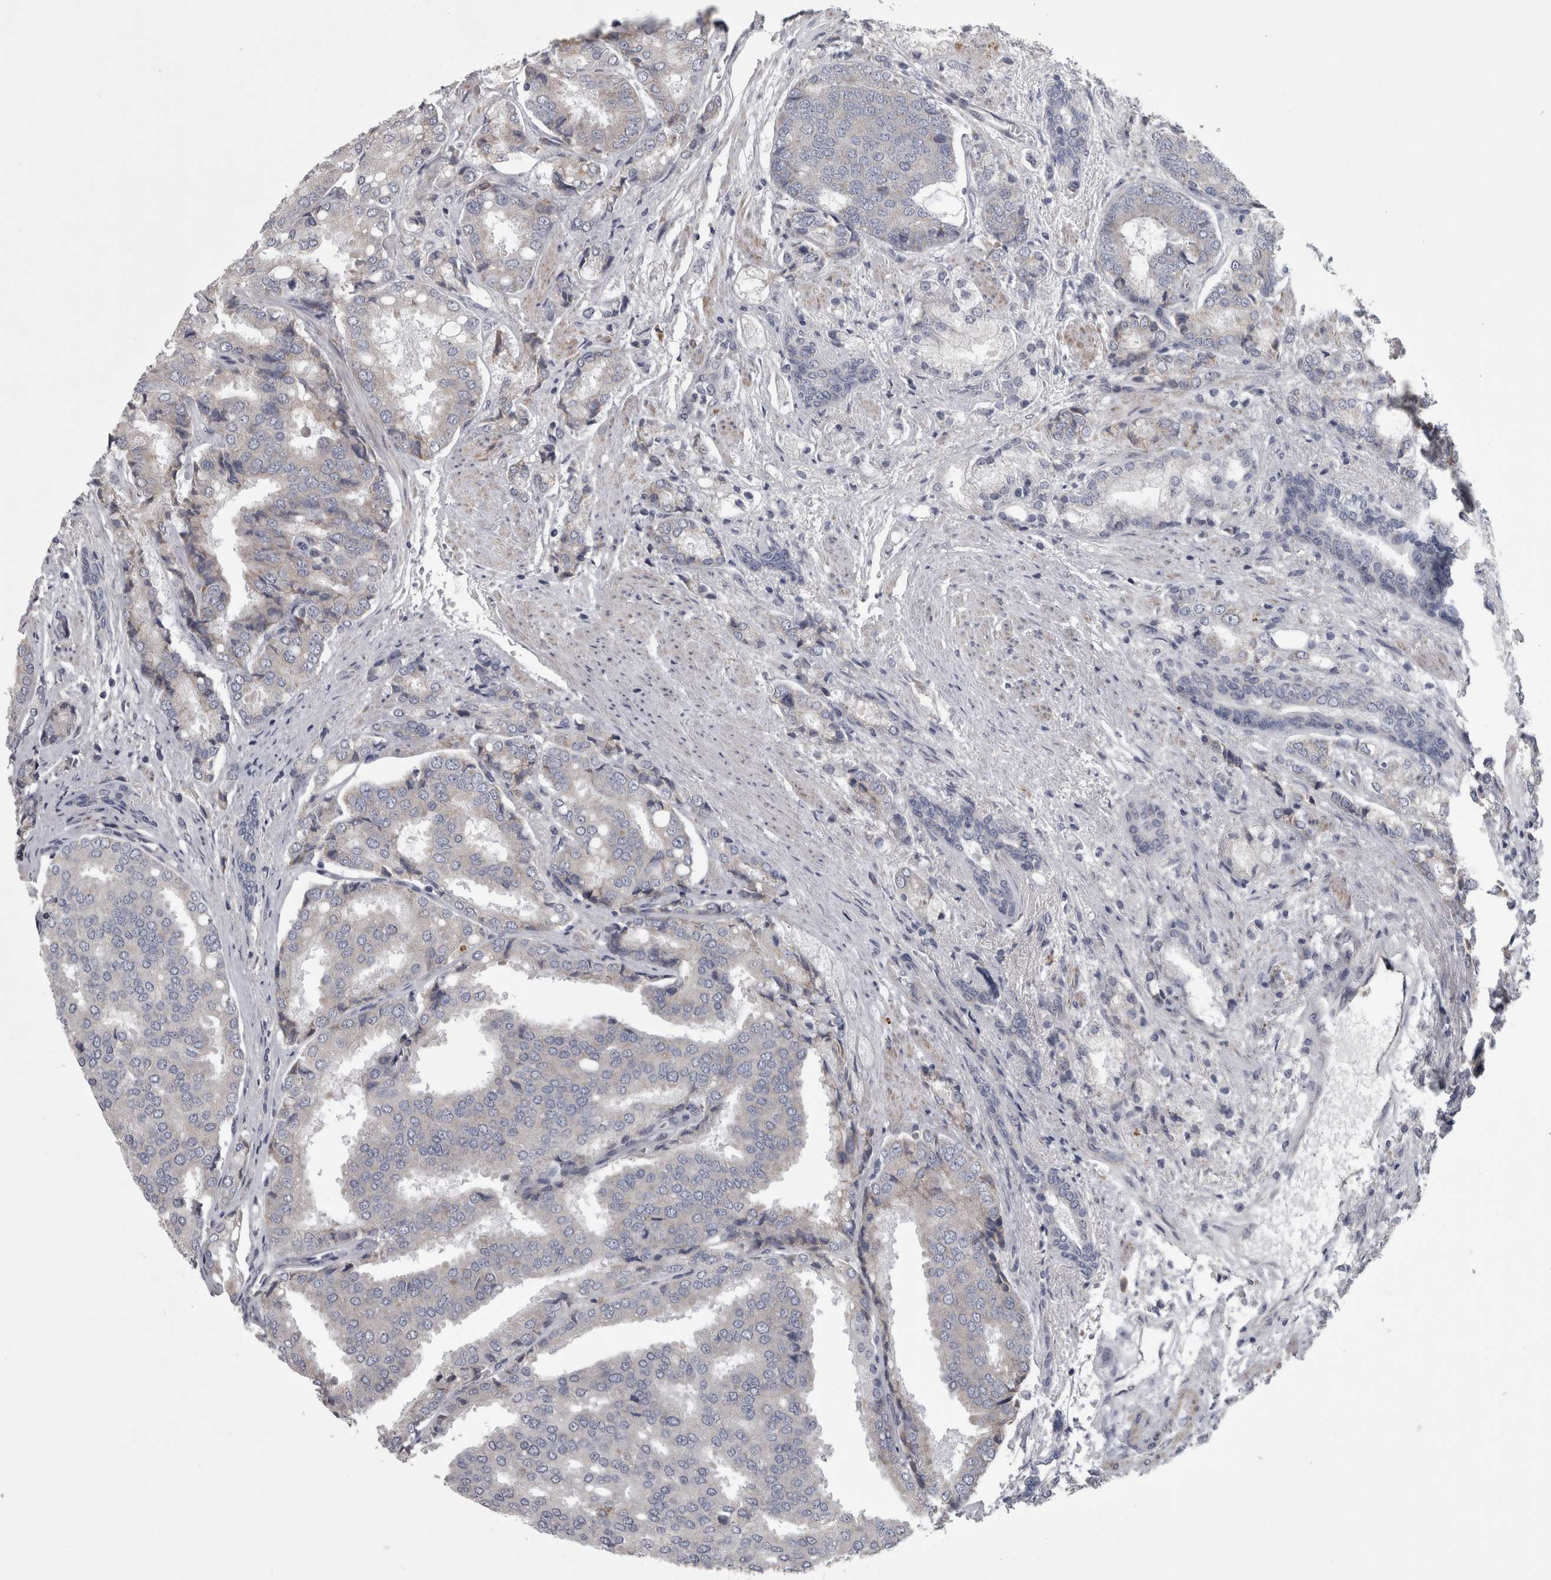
{"staining": {"intensity": "negative", "quantity": "none", "location": "none"}, "tissue": "prostate cancer", "cell_type": "Tumor cells", "image_type": "cancer", "snomed": [{"axis": "morphology", "description": "Adenocarcinoma, High grade"}, {"axis": "topography", "description": "Prostate"}], "caption": "DAB immunohistochemical staining of high-grade adenocarcinoma (prostate) displays no significant staining in tumor cells.", "gene": "DBT", "patient": {"sex": "male", "age": 50}}